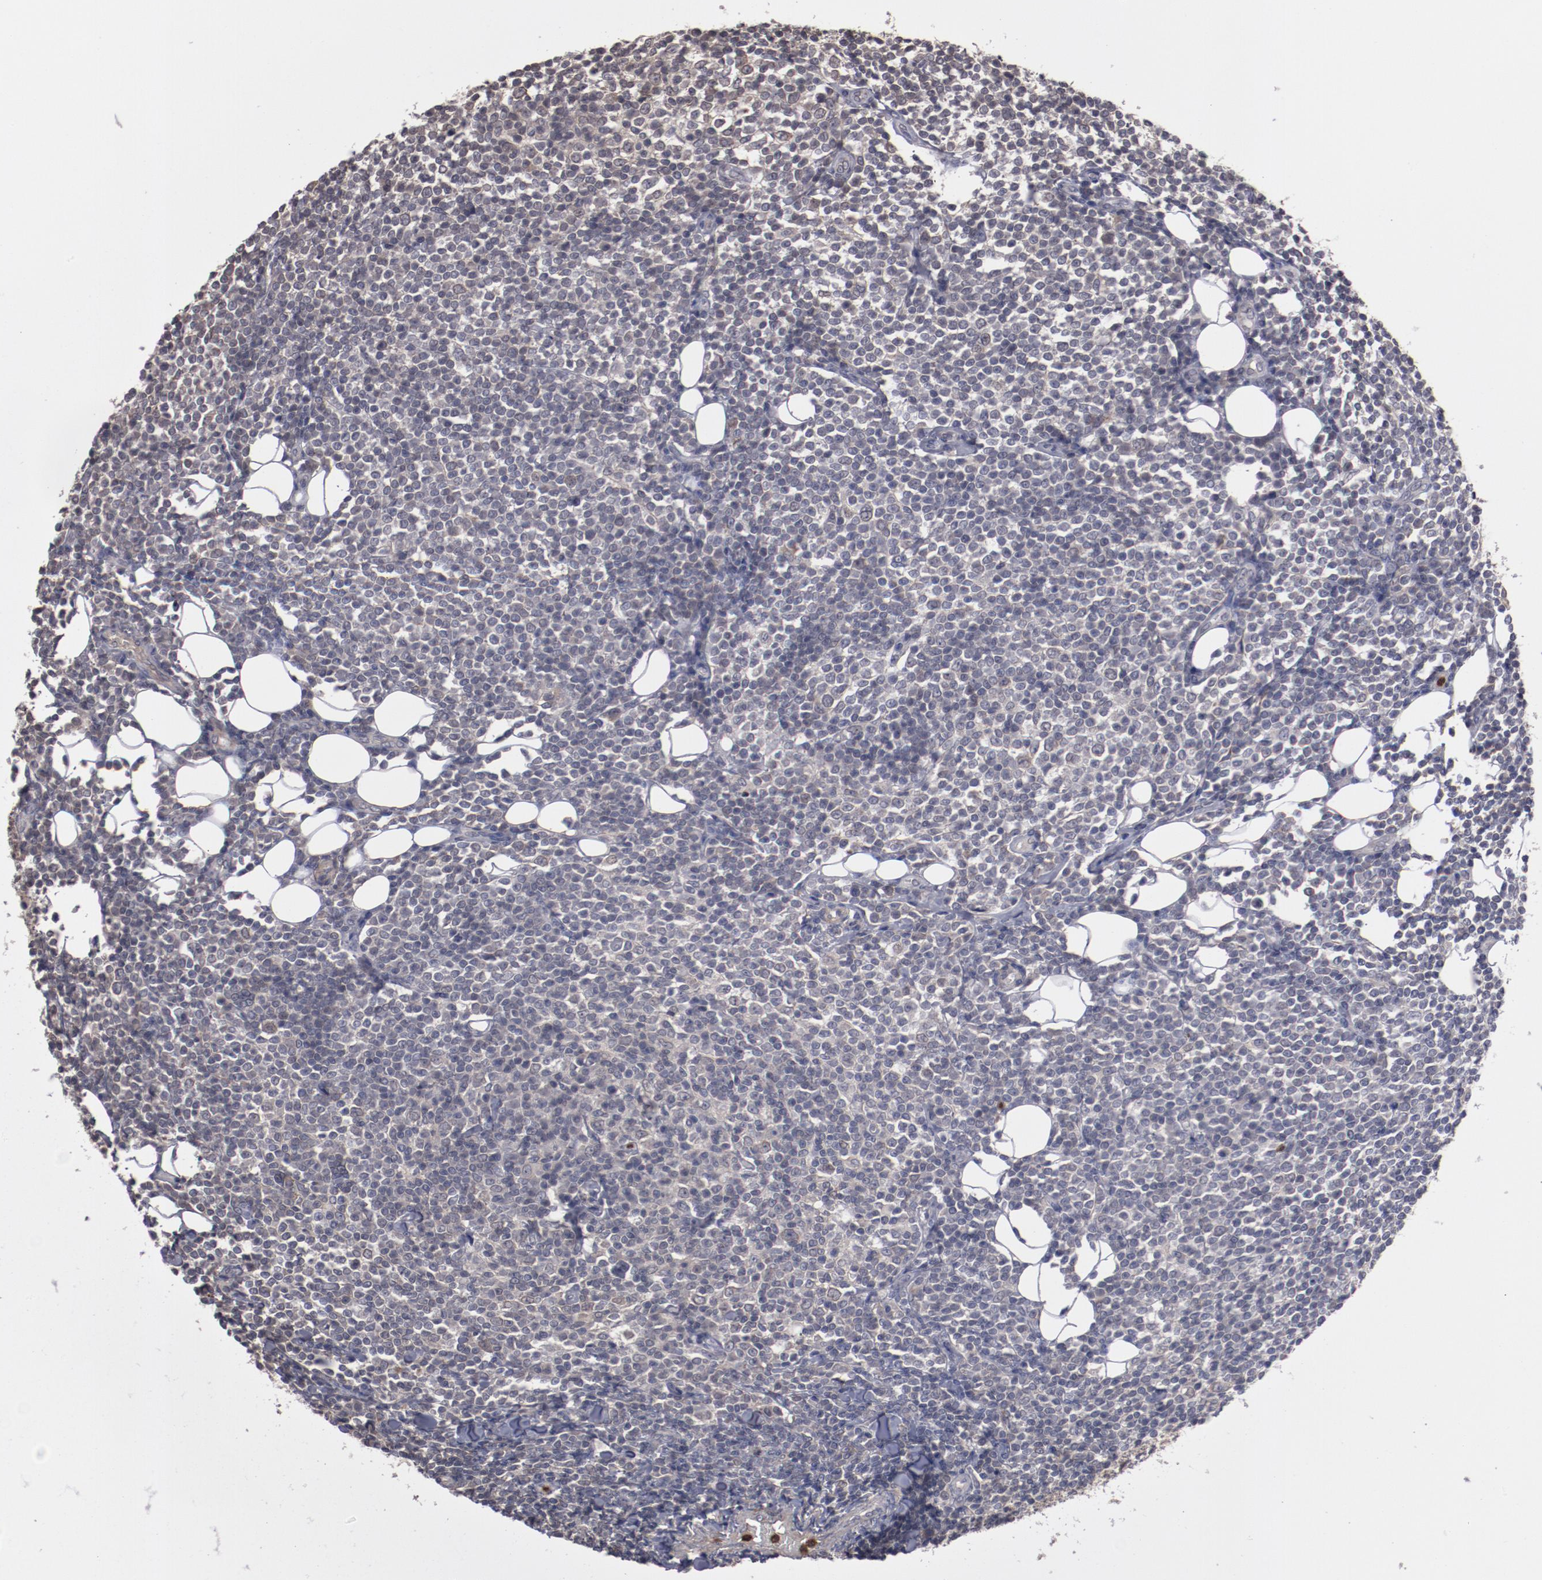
{"staining": {"intensity": "weak", "quantity": "<25%", "location": "cytoplasmic/membranous"}, "tissue": "lymphoma", "cell_type": "Tumor cells", "image_type": "cancer", "snomed": [{"axis": "morphology", "description": "Malignant lymphoma, non-Hodgkin's type, Low grade"}, {"axis": "topography", "description": "Soft tissue"}], "caption": "IHC of human lymphoma reveals no expression in tumor cells. (DAB (3,3'-diaminobenzidine) immunohistochemistry (IHC) with hematoxylin counter stain).", "gene": "SERPINA7", "patient": {"sex": "male", "age": 92}}